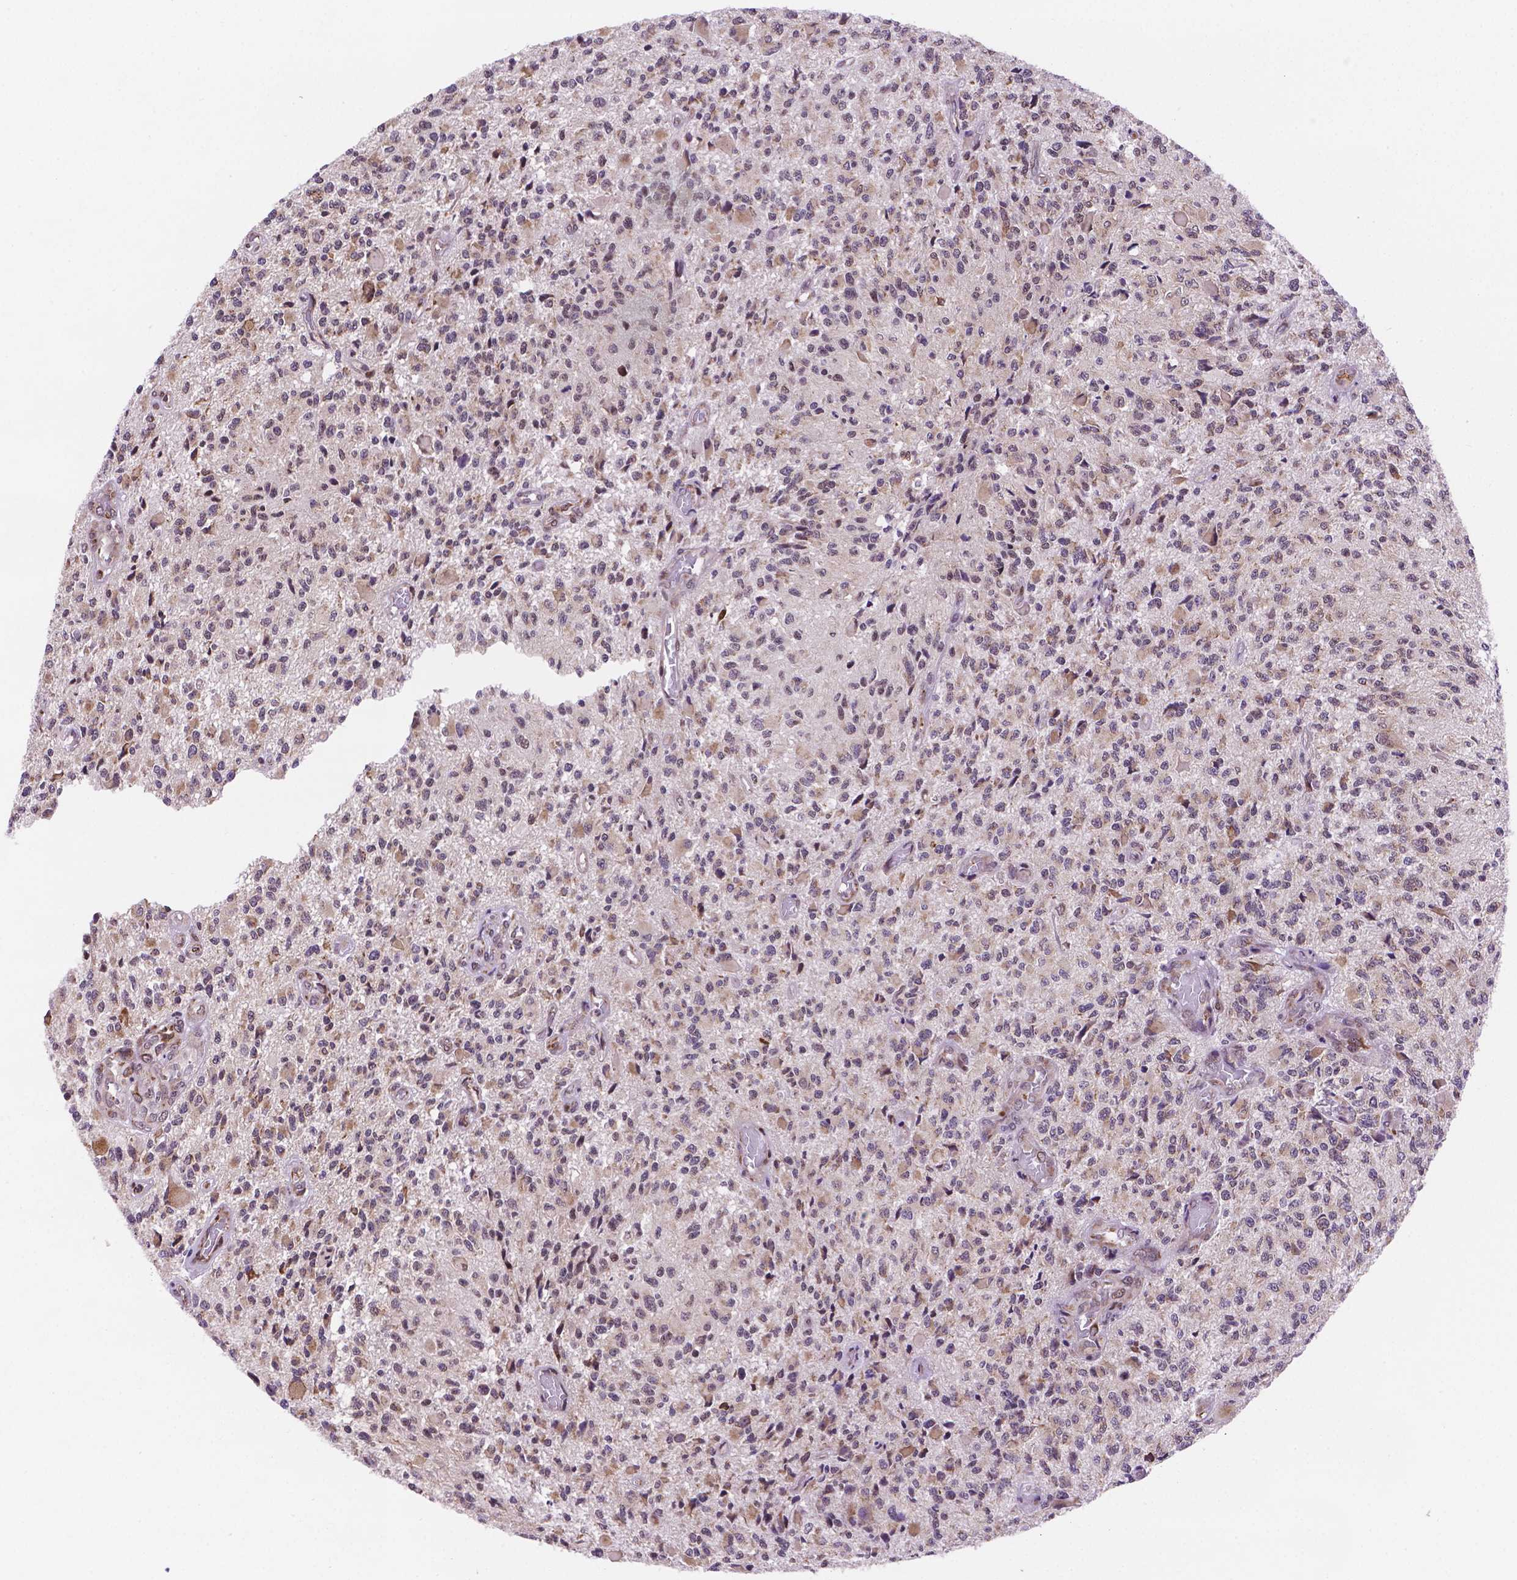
{"staining": {"intensity": "weak", "quantity": "25%-75%", "location": "cytoplasmic/membranous"}, "tissue": "glioma", "cell_type": "Tumor cells", "image_type": "cancer", "snomed": [{"axis": "morphology", "description": "Glioma, malignant, High grade"}, {"axis": "topography", "description": "Brain"}], "caption": "Glioma stained for a protein displays weak cytoplasmic/membranous positivity in tumor cells.", "gene": "FNIP1", "patient": {"sex": "female", "age": 63}}